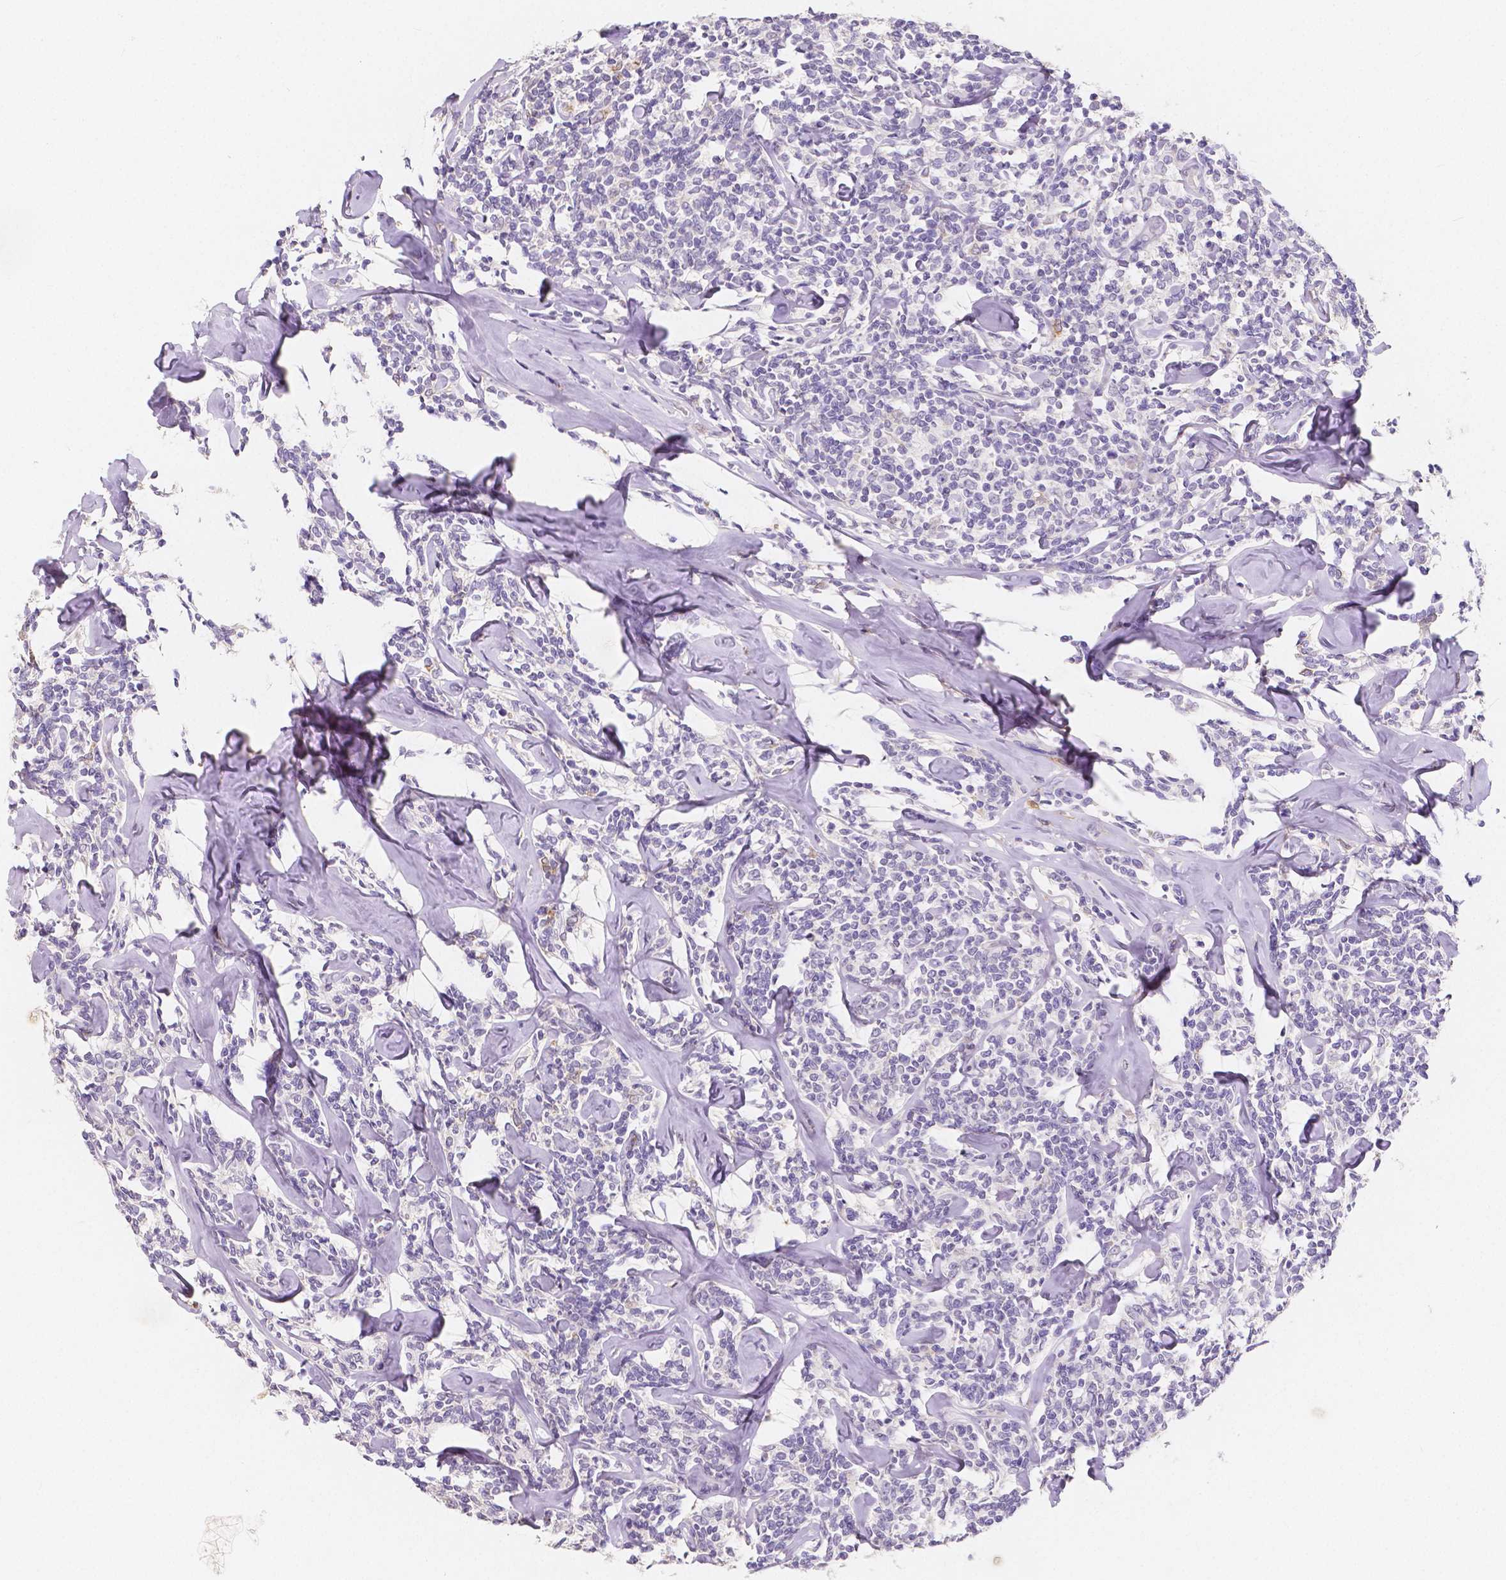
{"staining": {"intensity": "negative", "quantity": "none", "location": "none"}, "tissue": "lymphoma", "cell_type": "Tumor cells", "image_type": "cancer", "snomed": [{"axis": "morphology", "description": "Malignant lymphoma, non-Hodgkin's type, Low grade"}, {"axis": "topography", "description": "Lymph node"}], "caption": "The micrograph demonstrates no significant positivity in tumor cells of lymphoma.", "gene": "ACP5", "patient": {"sex": "female", "age": 56}}